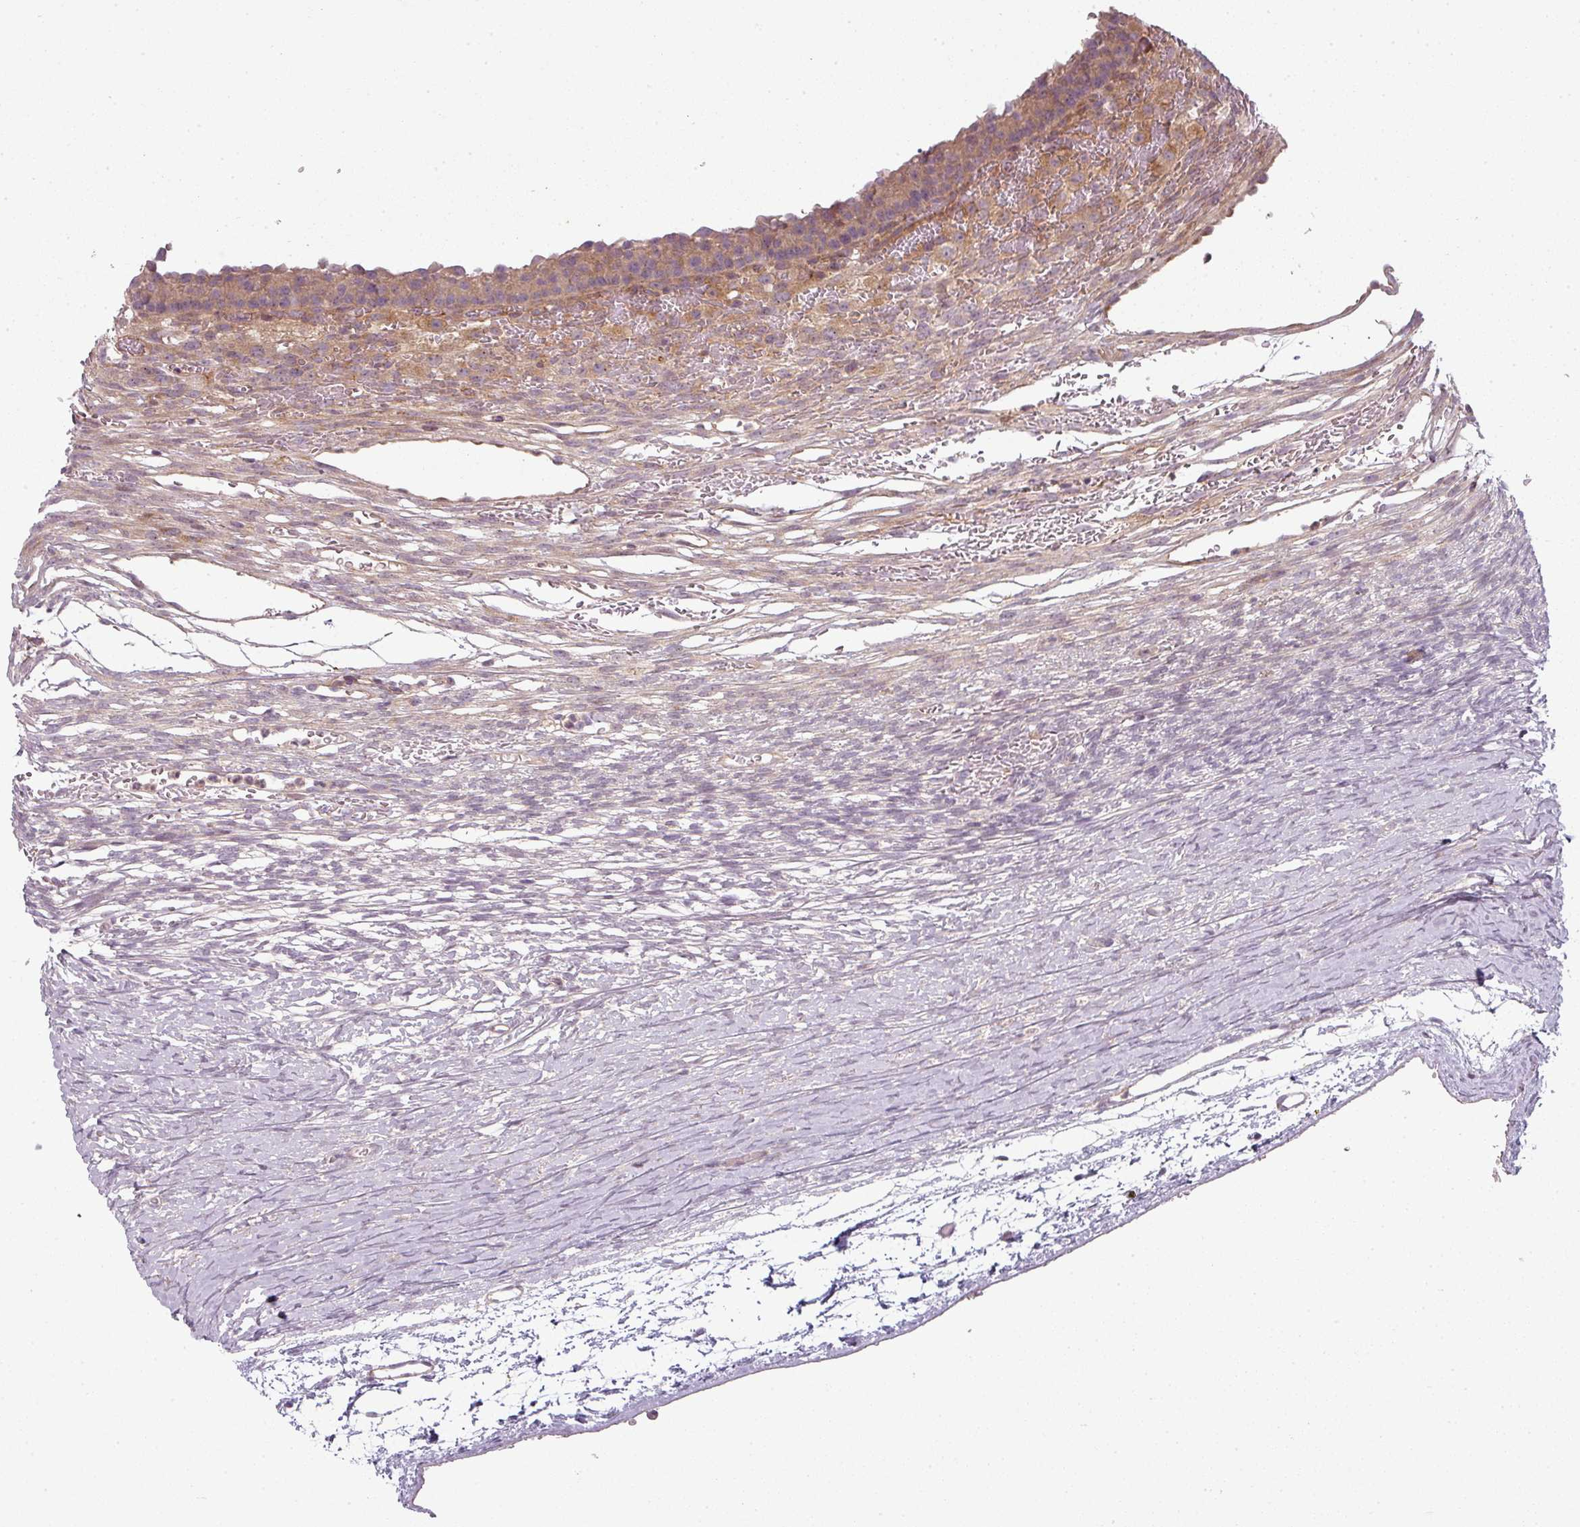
{"staining": {"intensity": "negative", "quantity": "none", "location": "none"}, "tissue": "ovary", "cell_type": "Ovarian stroma cells", "image_type": "normal", "snomed": [{"axis": "morphology", "description": "Normal tissue, NOS"}, {"axis": "topography", "description": "Ovary"}], "caption": "Immunohistochemistry micrograph of normal ovary: ovary stained with DAB displays no significant protein positivity in ovarian stroma cells.", "gene": "SLC16A9", "patient": {"sex": "female", "age": 39}}